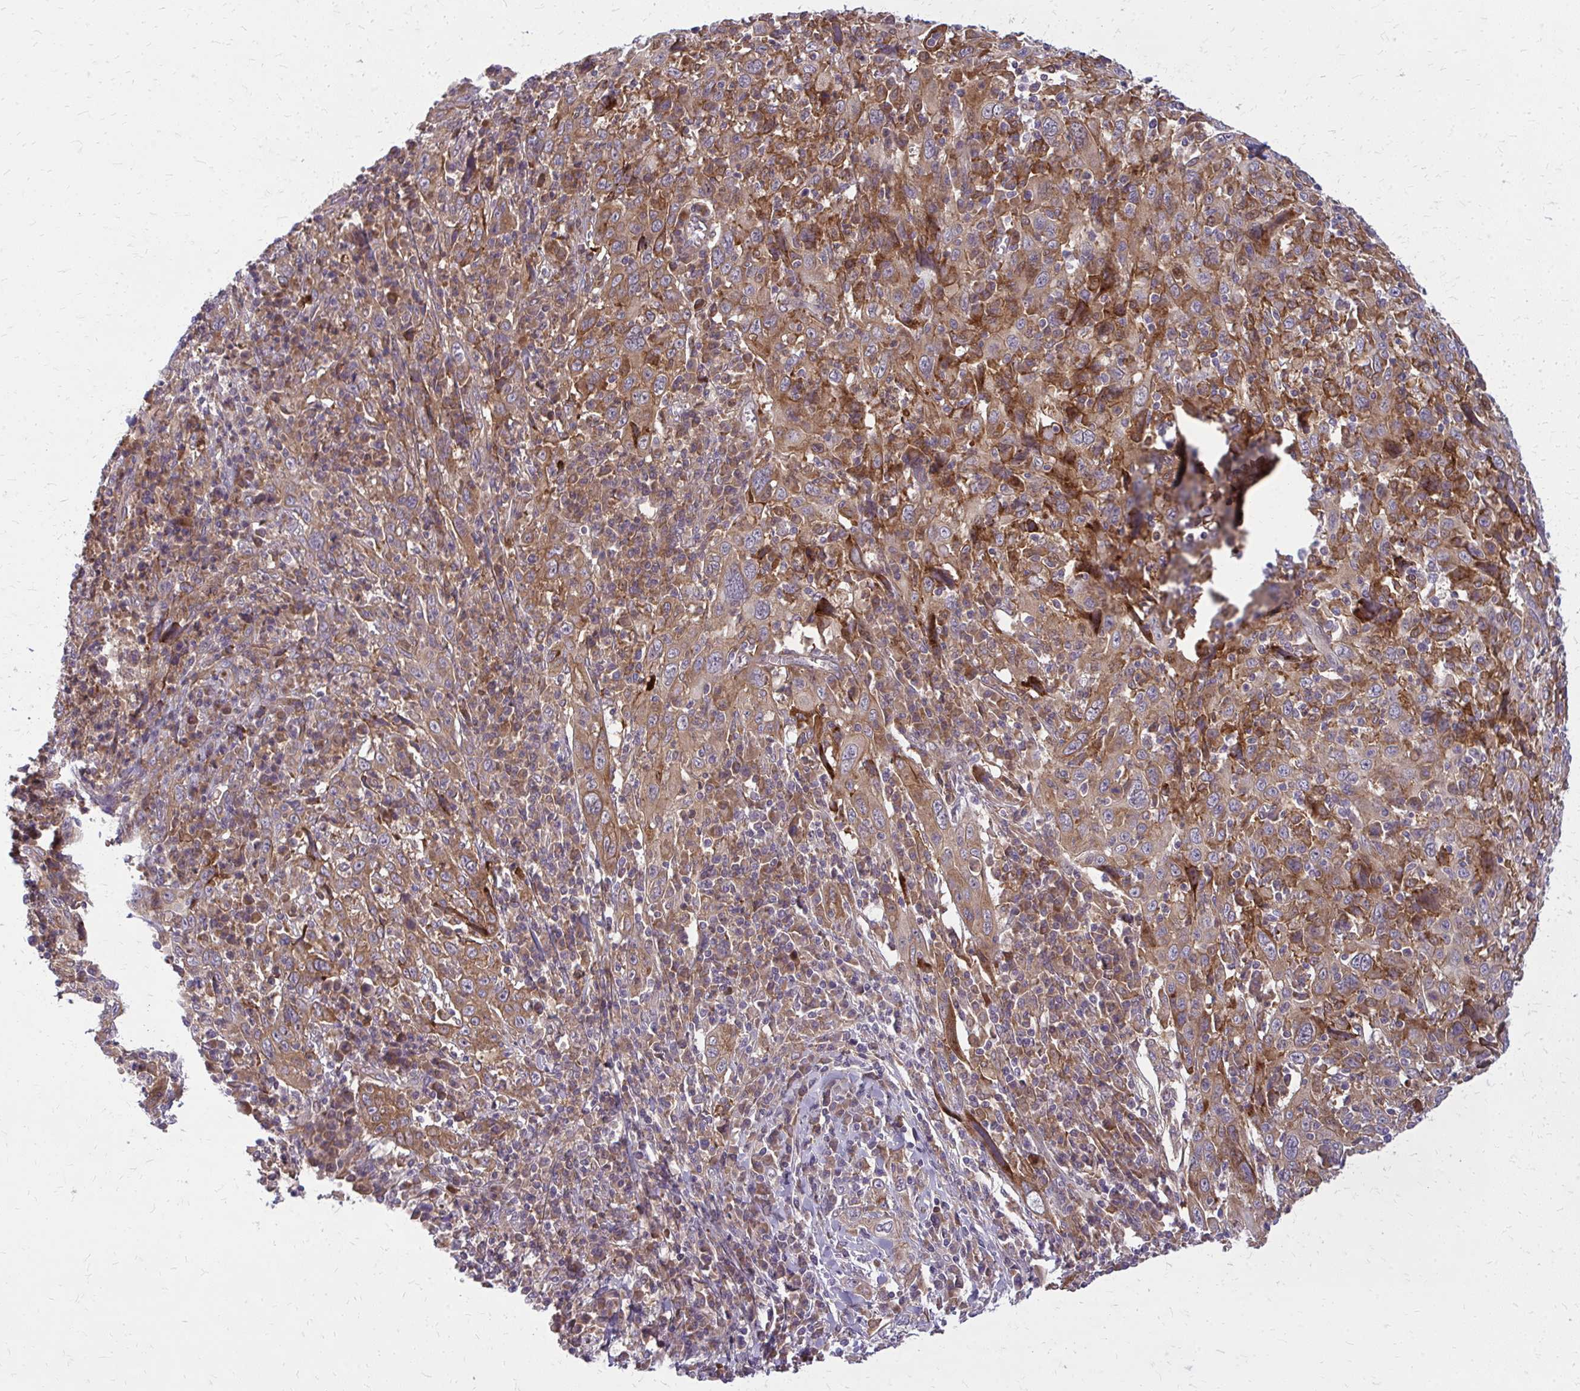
{"staining": {"intensity": "moderate", "quantity": ">75%", "location": "cytoplasmic/membranous"}, "tissue": "cervical cancer", "cell_type": "Tumor cells", "image_type": "cancer", "snomed": [{"axis": "morphology", "description": "Squamous cell carcinoma, NOS"}, {"axis": "topography", "description": "Cervix"}], "caption": "The micrograph demonstrates staining of cervical squamous cell carcinoma, revealing moderate cytoplasmic/membranous protein staining (brown color) within tumor cells.", "gene": "OXNAD1", "patient": {"sex": "female", "age": 46}}